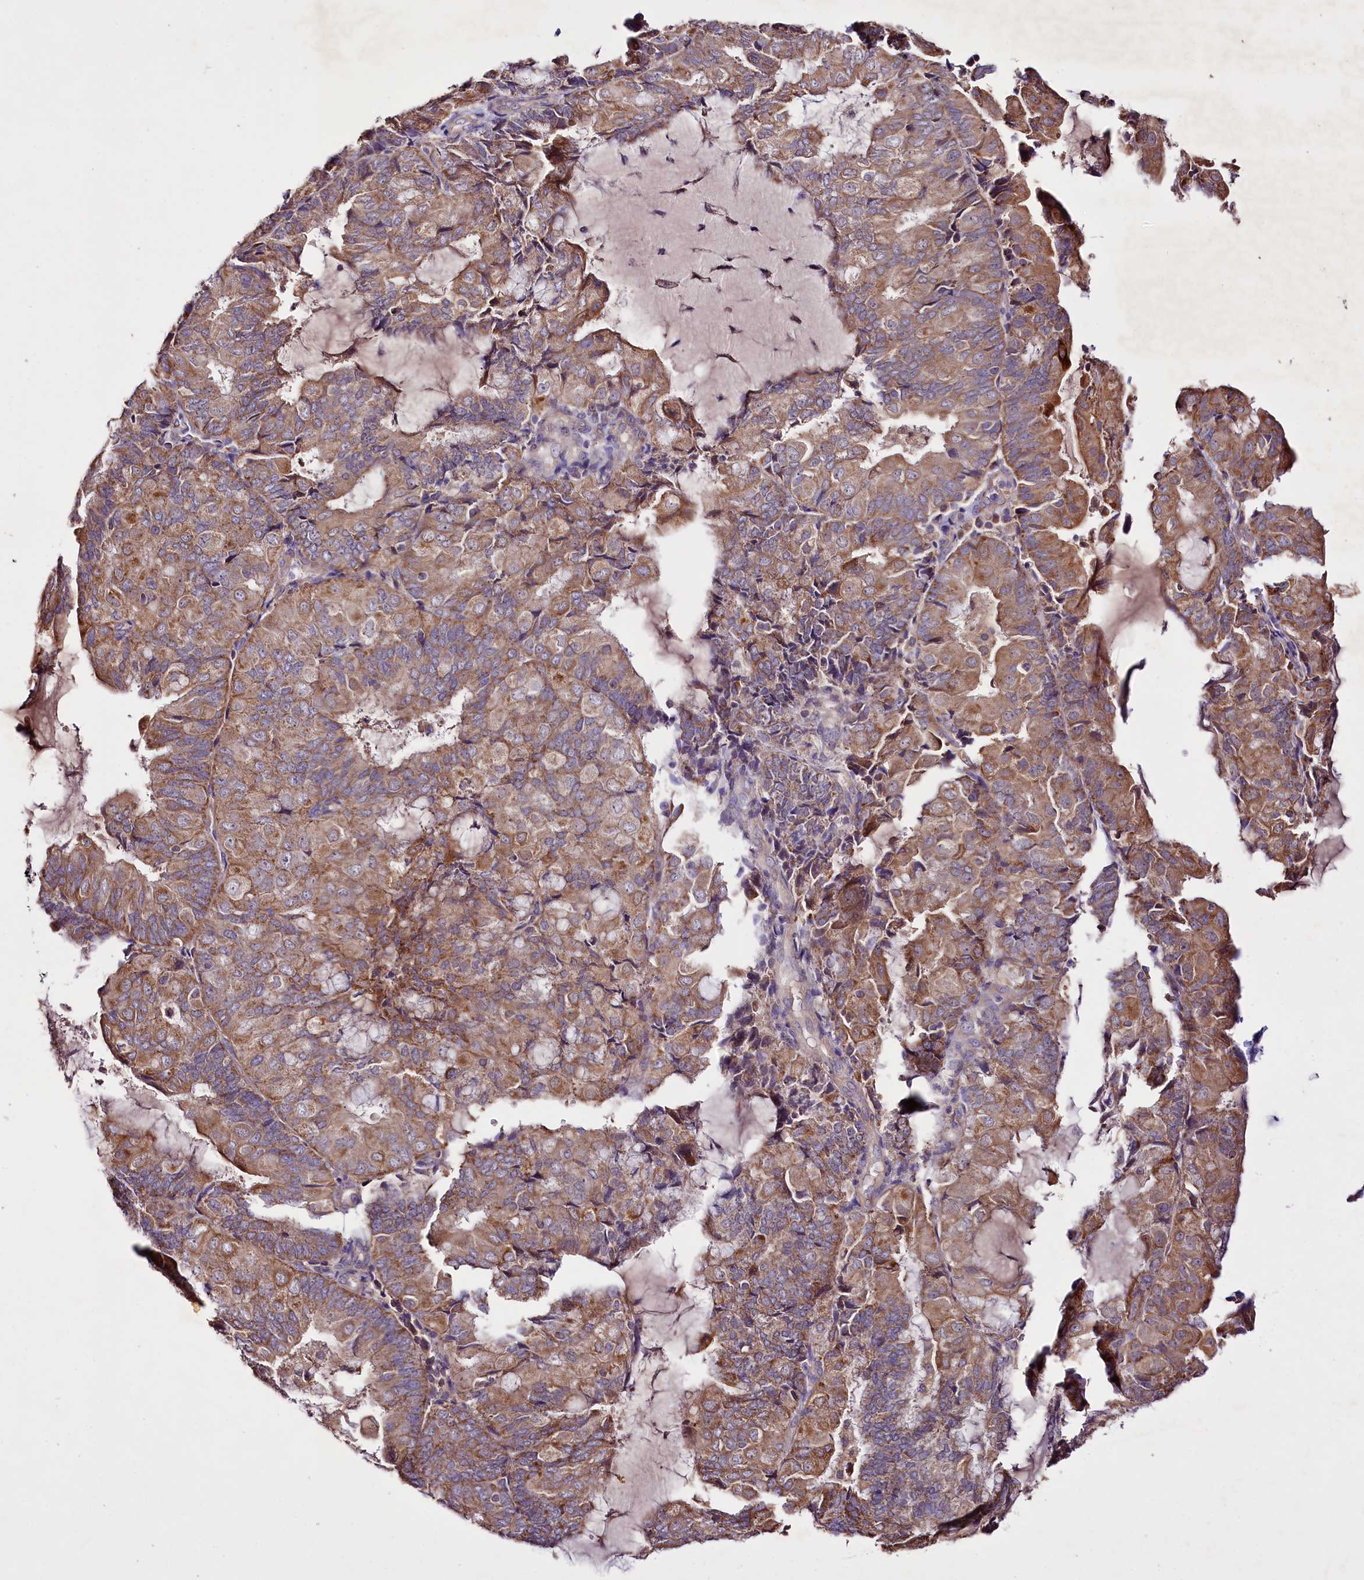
{"staining": {"intensity": "moderate", "quantity": ">75%", "location": "cytoplasmic/membranous"}, "tissue": "endometrial cancer", "cell_type": "Tumor cells", "image_type": "cancer", "snomed": [{"axis": "morphology", "description": "Adenocarcinoma, NOS"}, {"axis": "topography", "description": "Endometrium"}], "caption": "This is an image of IHC staining of endometrial cancer, which shows moderate positivity in the cytoplasmic/membranous of tumor cells.", "gene": "ZNF45", "patient": {"sex": "female", "age": 81}}